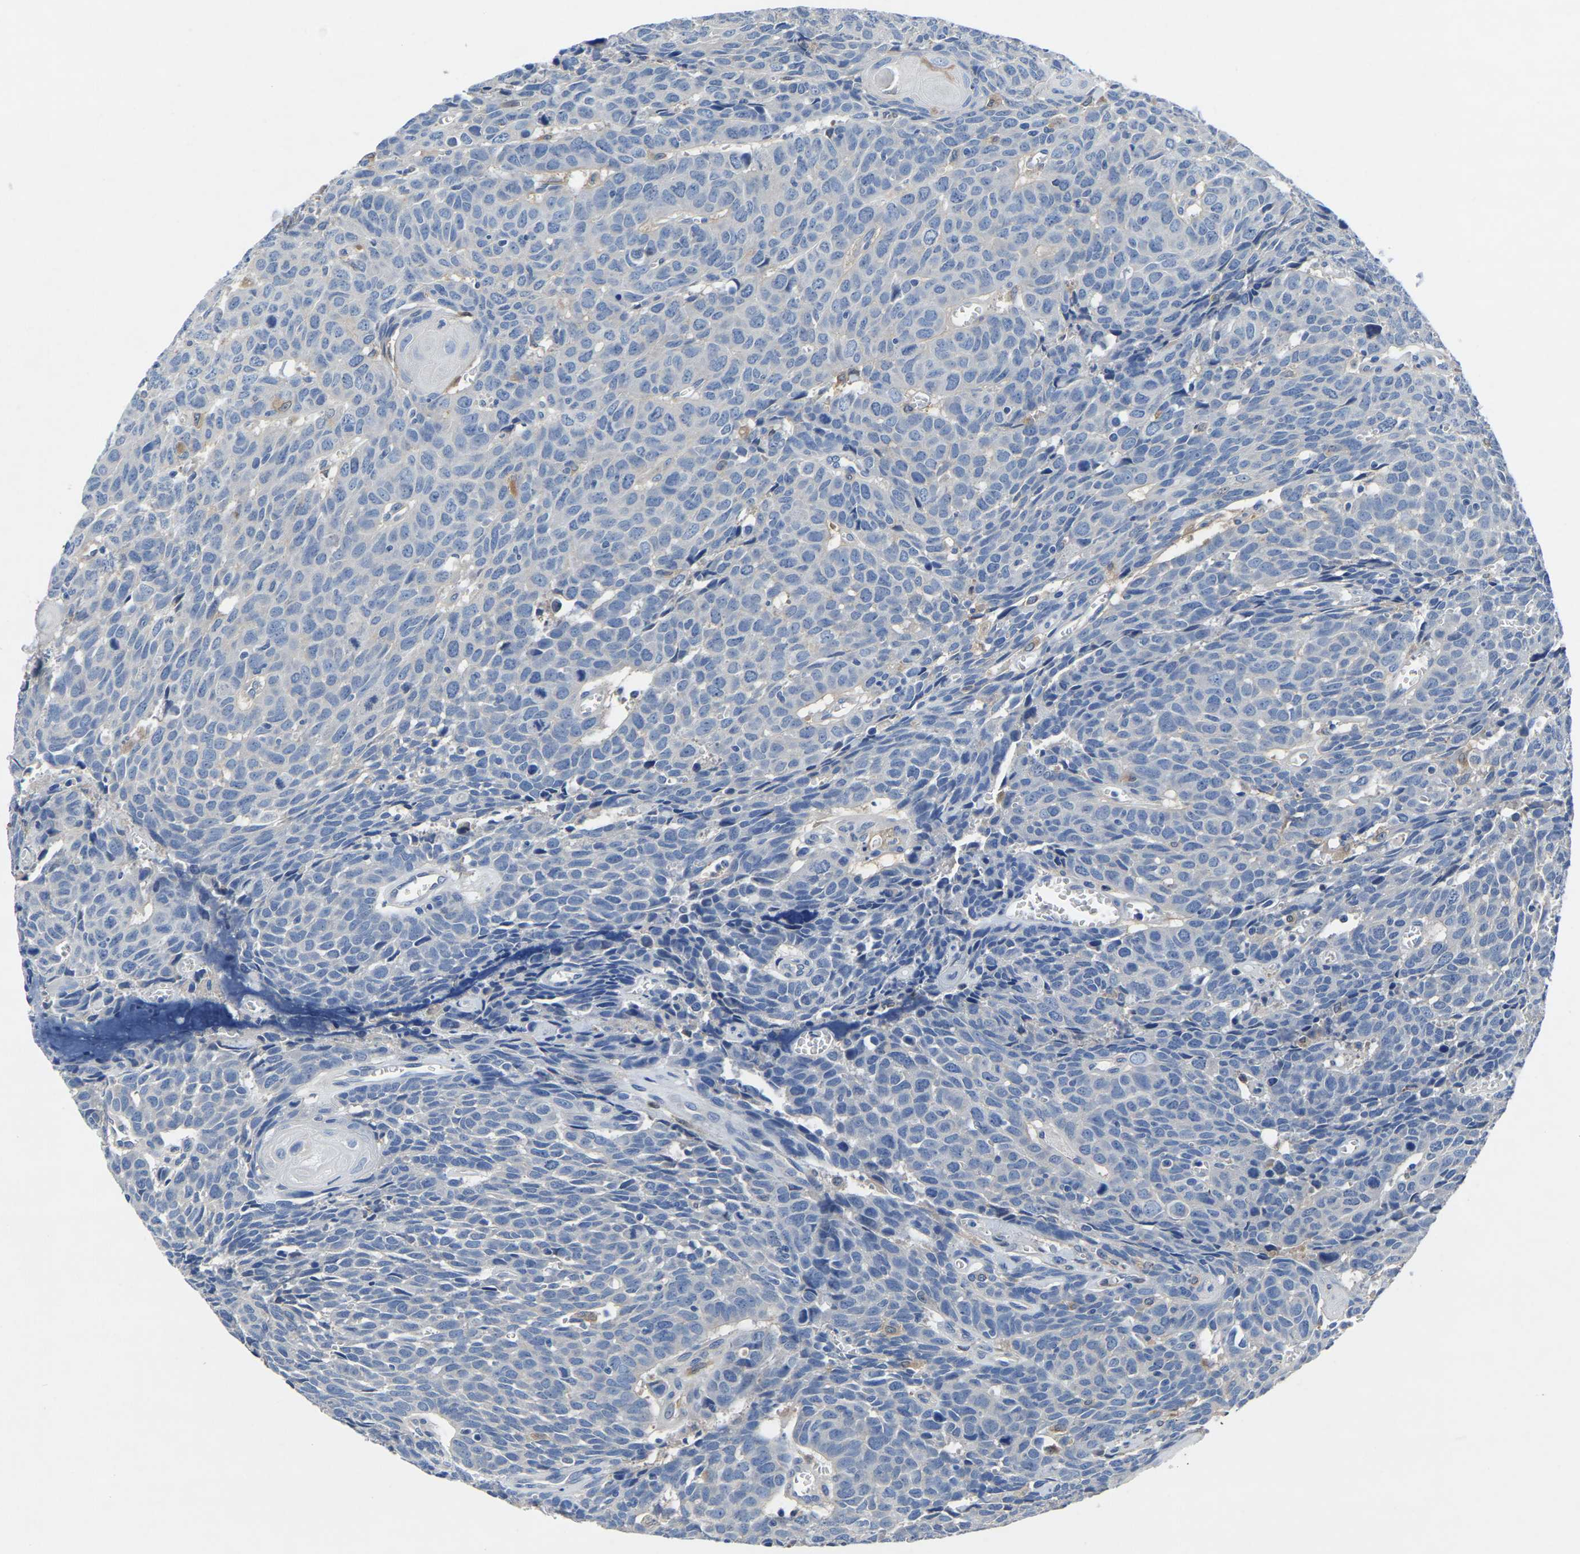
{"staining": {"intensity": "negative", "quantity": "none", "location": "none"}, "tissue": "head and neck cancer", "cell_type": "Tumor cells", "image_type": "cancer", "snomed": [{"axis": "morphology", "description": "Squamous cell carcinoma, NOS"}, {"axis": "topography", "description": "Head-Neck"}], "caption": "Squamous cell carcinoma (head and neck) was stained to show a protein in brown. There is no significant expression in tumor cells.", "gene": "ATG2B", "patient": {"sex": "male", "age": 66}}